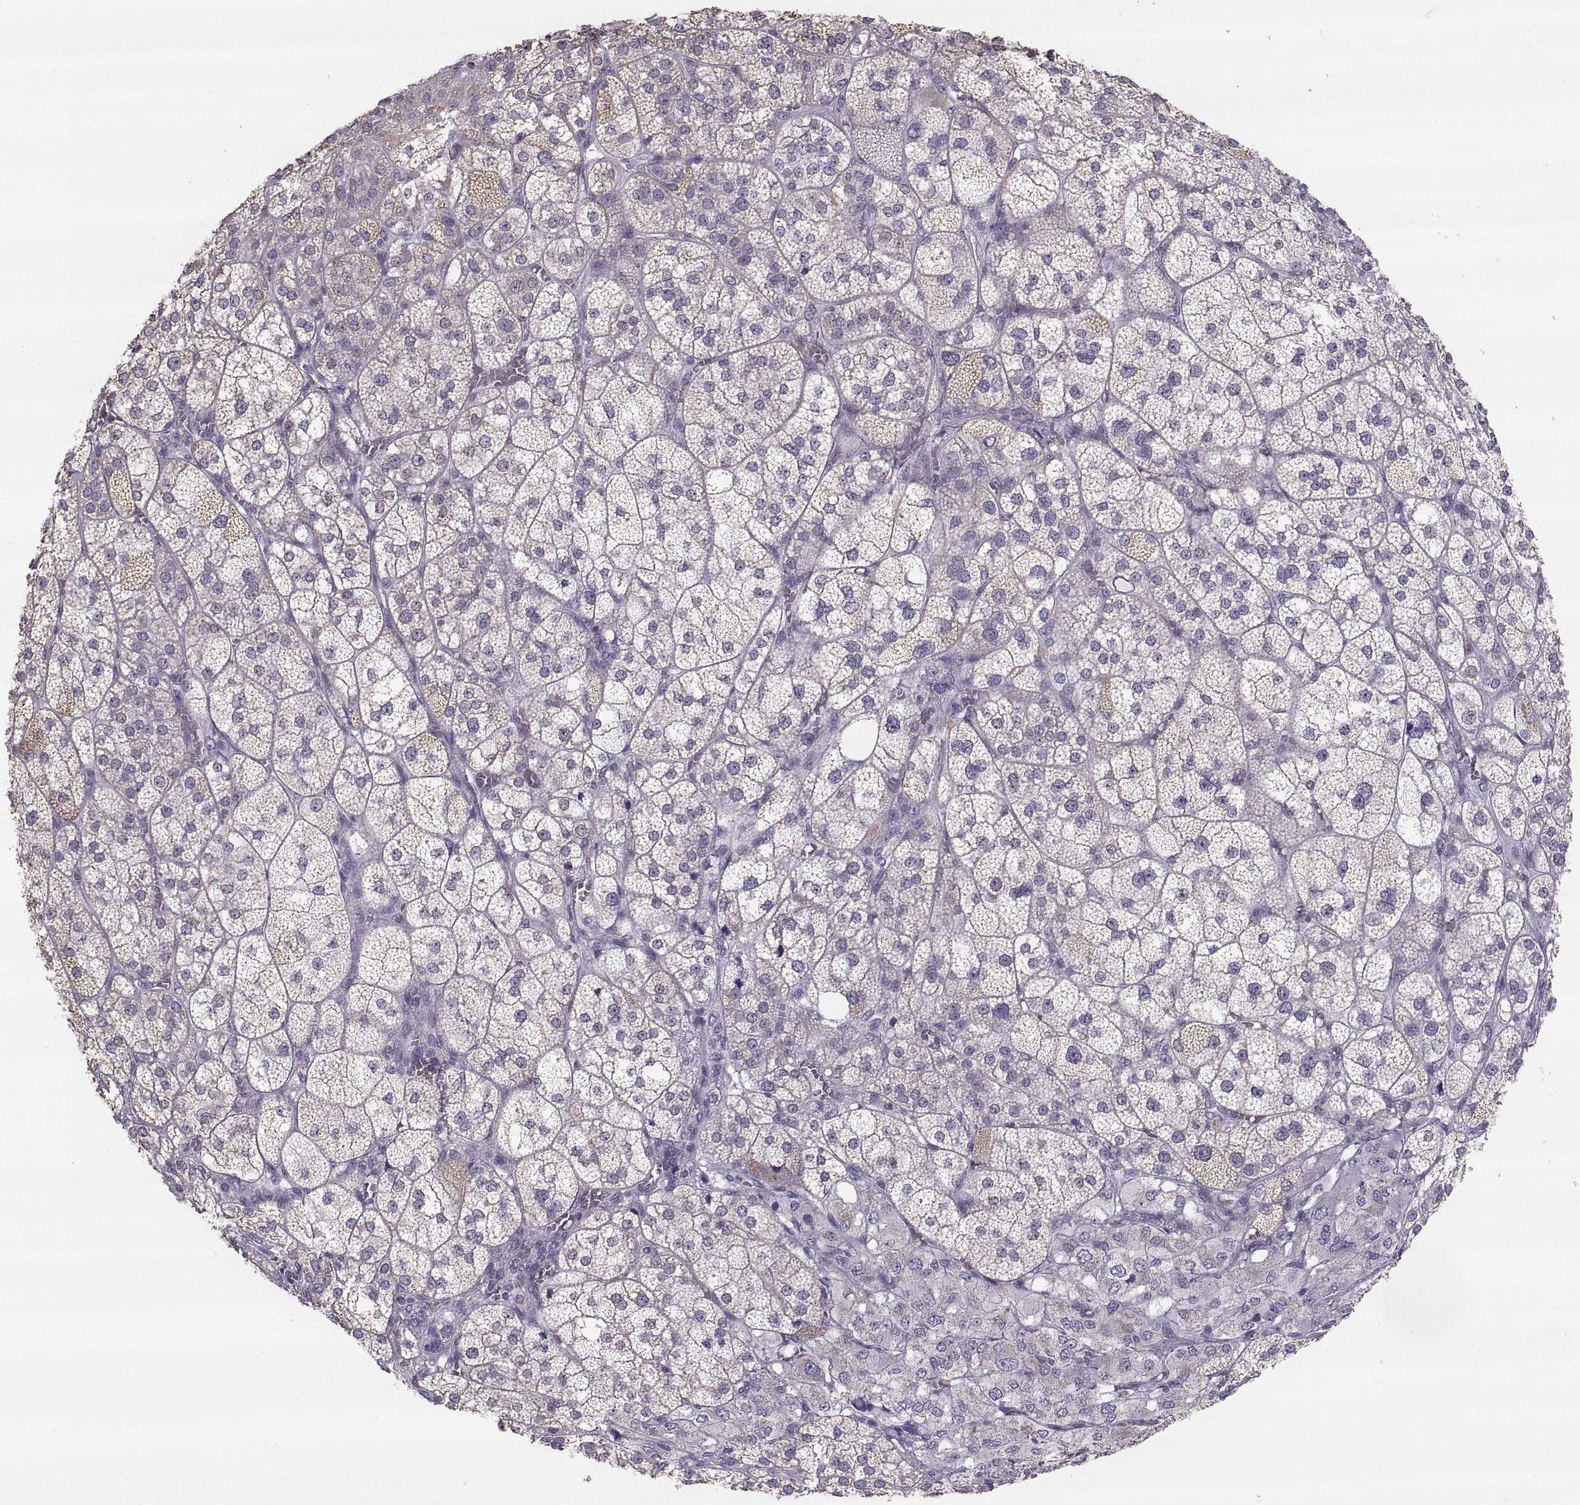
{"staining": {"intensity": "weak", "quantity": "<25%", "location": "cytoplasmic/membranous"}, "tissue": "adrenal gland", "cell_type": "Glandular cells", "image_type": "normal", "snomed": [{"axis": "morphology", "description": "Normal tissue, NOS"}, {"axis": "topography", "description": "Adrenal gland"}], "caption": "Immunohistochemical staining of unremarkable human adrenal gland shows no significant staining in glandular cells.", "gene": "STMND1", "patient": {"sex": "female", "age": 60}}